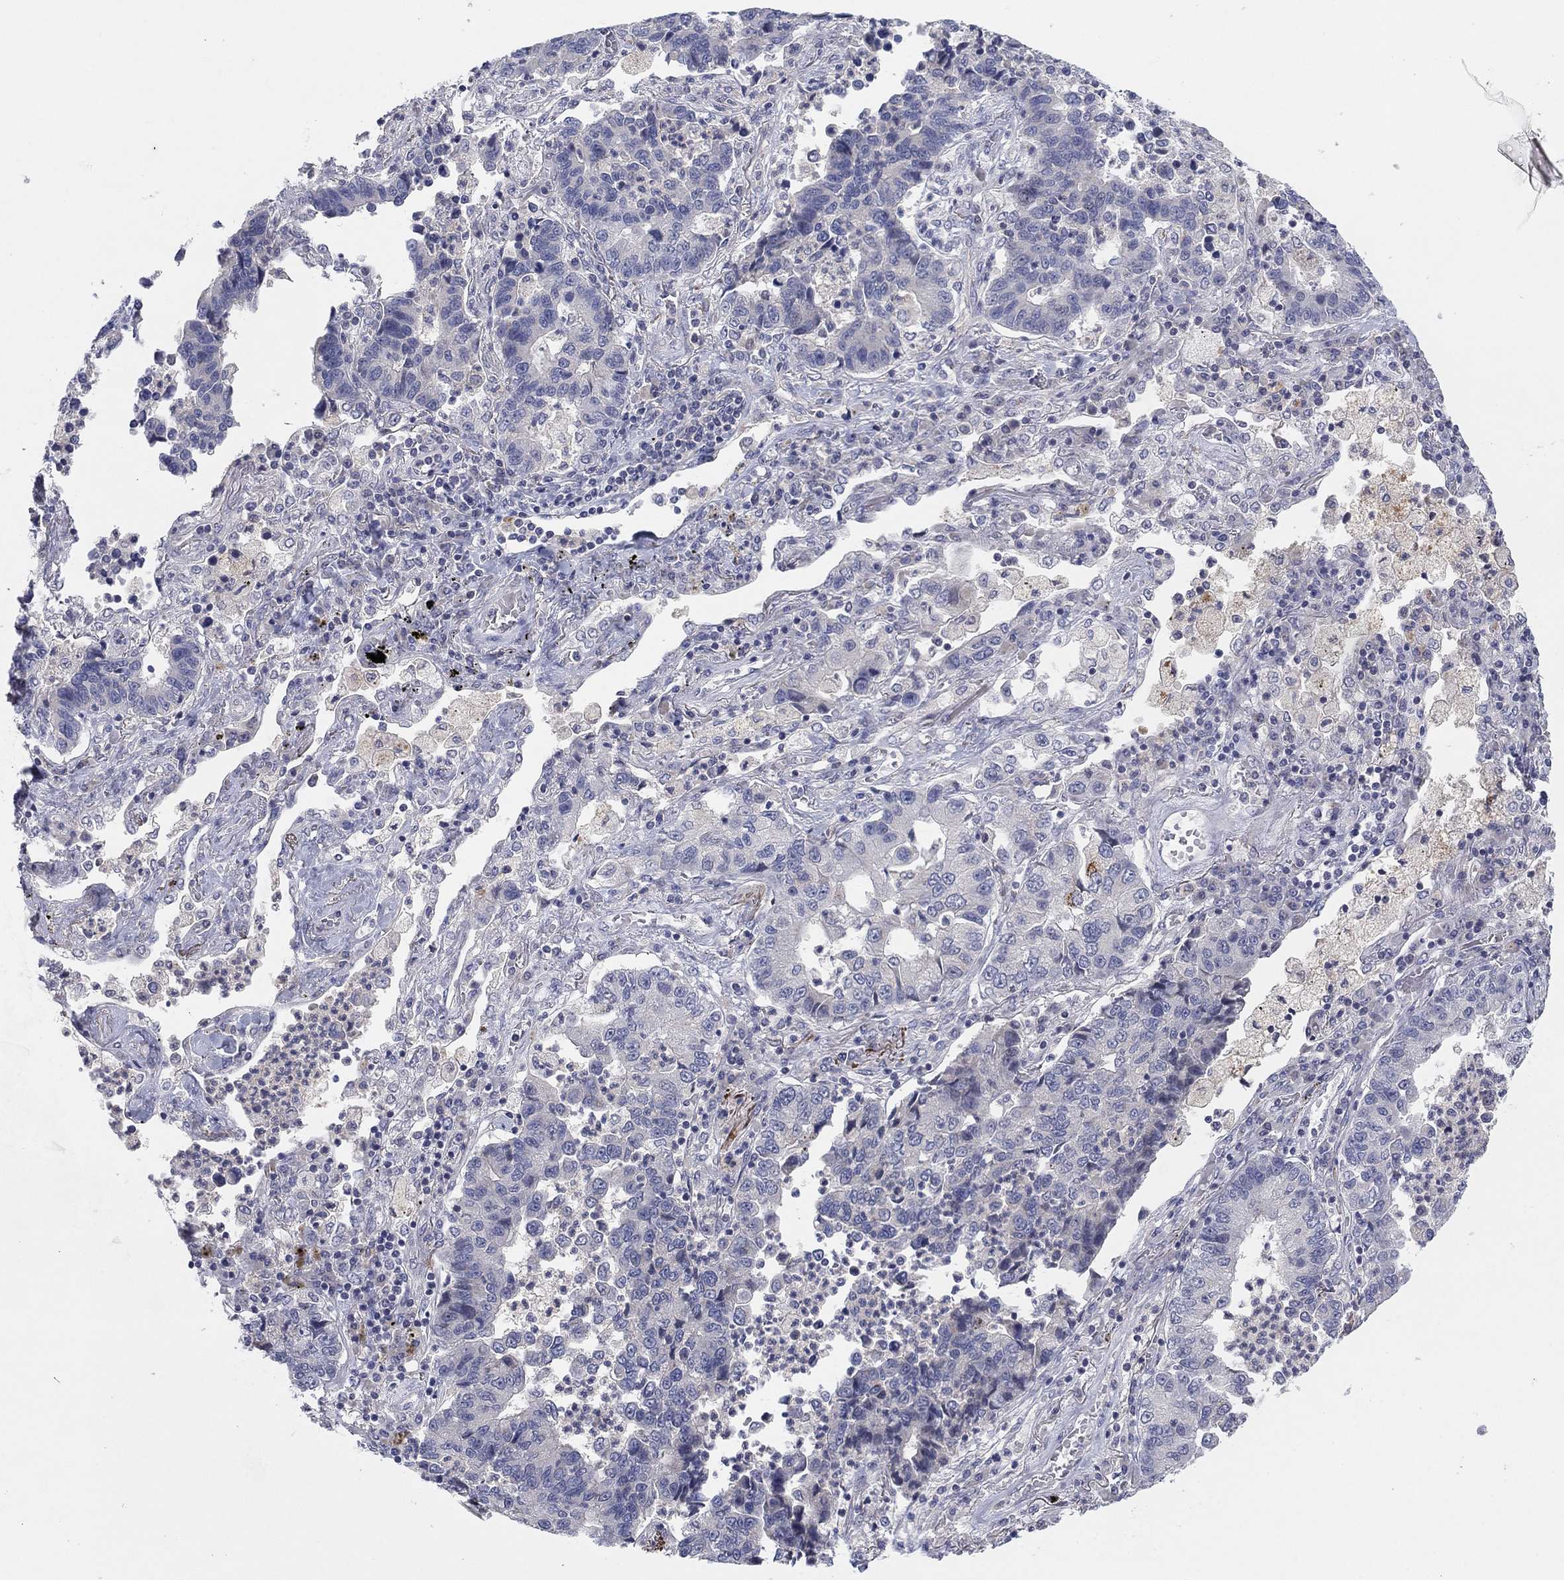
{"staining": {"intensity": "negative", "quantity": "none", "location": "none"}, "tissue": "lung cancer", "cell_type": "Tumor cells", "image_type": "cancer", "snomed": [{"axis": "morphology", "description": "Adenocarcinoma, NOS"}, {"axis": "topography", "description": "Lung"}], "caption": "Immunohistochemical staining of lung cancer (adenocarcinoma) displays no significant positivity in tumor cells.", "gene": "AMN1", "patient": {"sex": "female", "age": 57}}